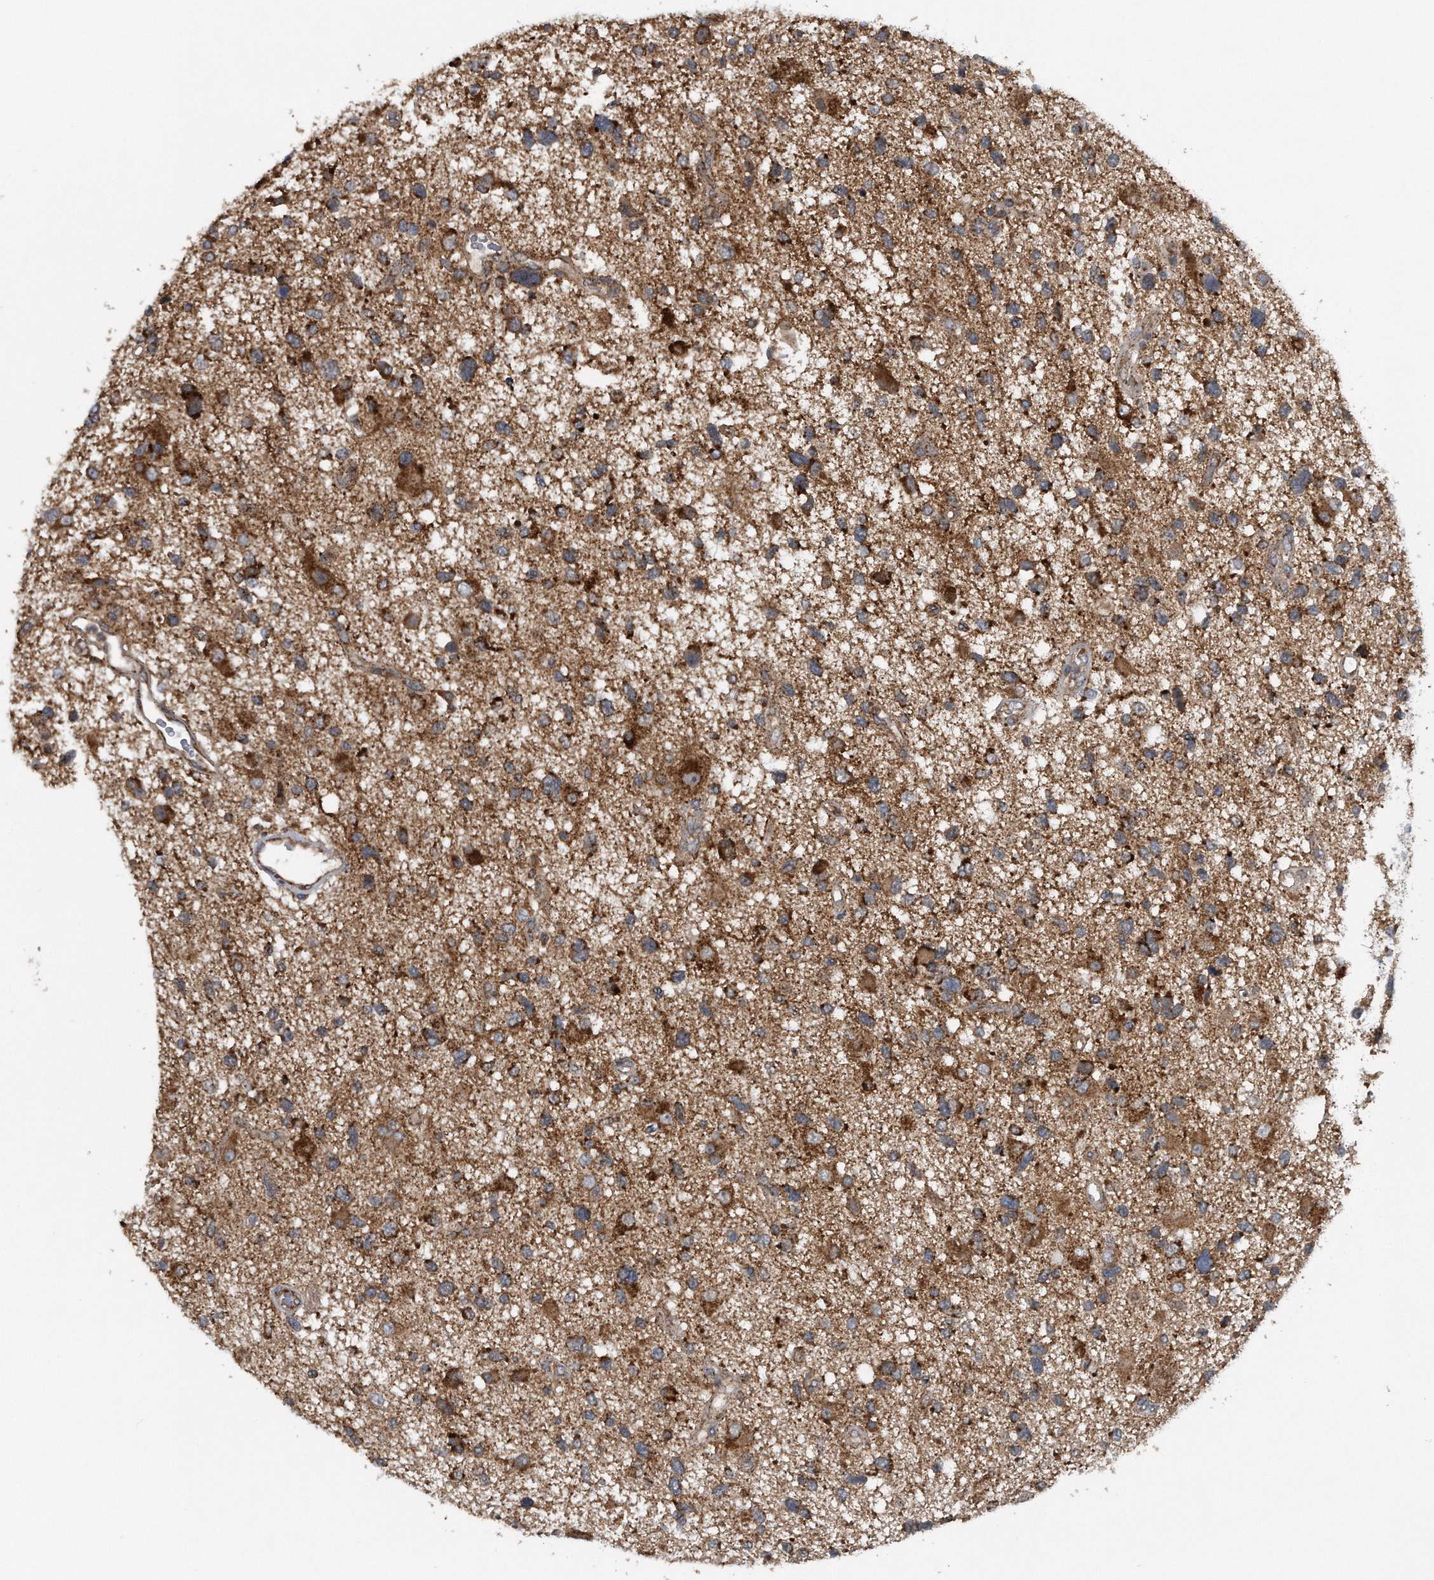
{"staining": {"intensity": "moderate", "quantity": ">75%", "location": "cytoplasmic/membranous"}, "tissue": "glioma", "cell_type": "Tumor cells", "image_type": "cancer", "snomed": [{"axis": "morphology", "description": "Glioma, malignant, High grade"}, {"axis": "topography", "description": "Brain"}], "caption": "Tumor cells display medium levels of moderate cytoplasmic/membranous positivity in about >75% of cells in malignant high-grade glioma.", "gene": "ALPK2", "patient": {"sex": "male", "age": 33}}